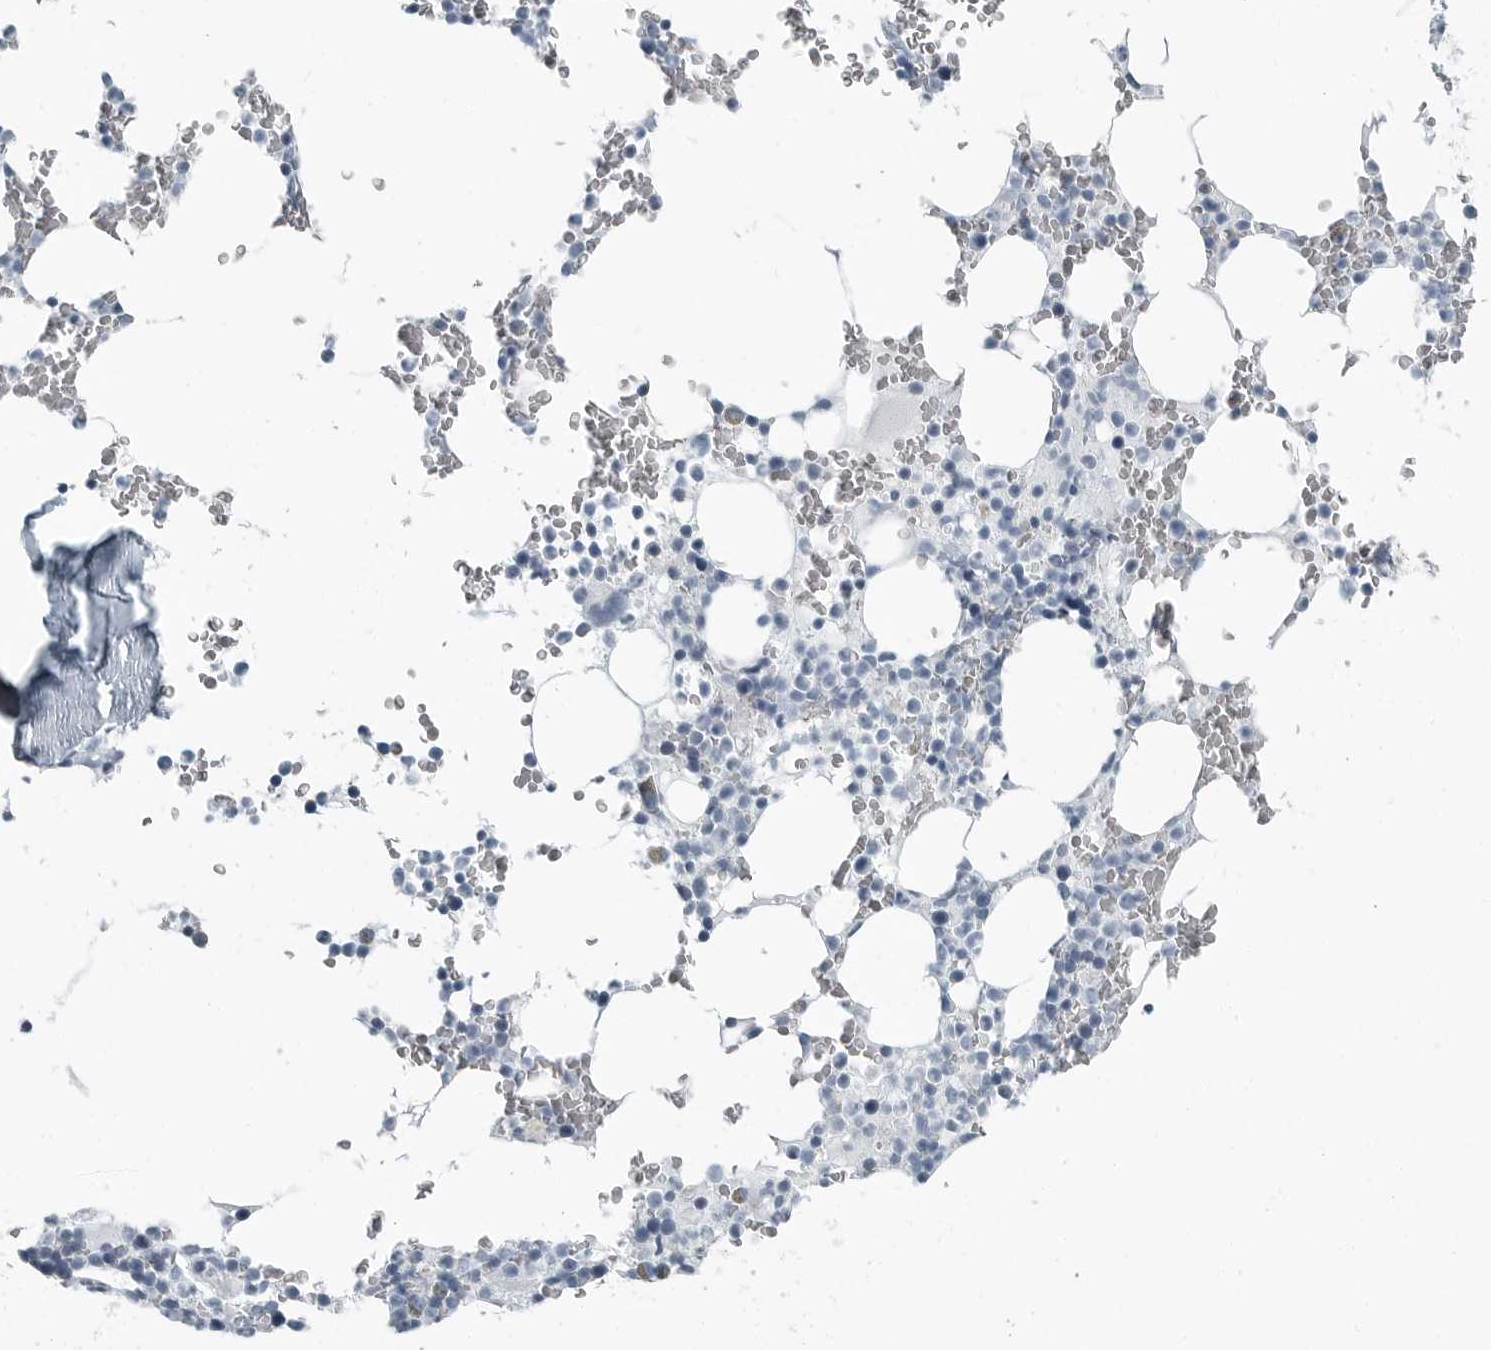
{"staining": {"intensity": "negative", "quantity": "none", "location": "none"}, "tissue": "bone marrow", "cell_type": "Hematopoietic cells", "image_type": "normal", "snomed": [{"axis": "morphology", "description": "Normal tissue, NOS"}, {"axis": "topography", "description": "Bone marrow"}], "caption": "Bone marrow stained for a protein using IHC demonstrates no expression hematopoietic cells.", "gene": "ZPBP2", "patient": {"sex": "male", "age": 58}}